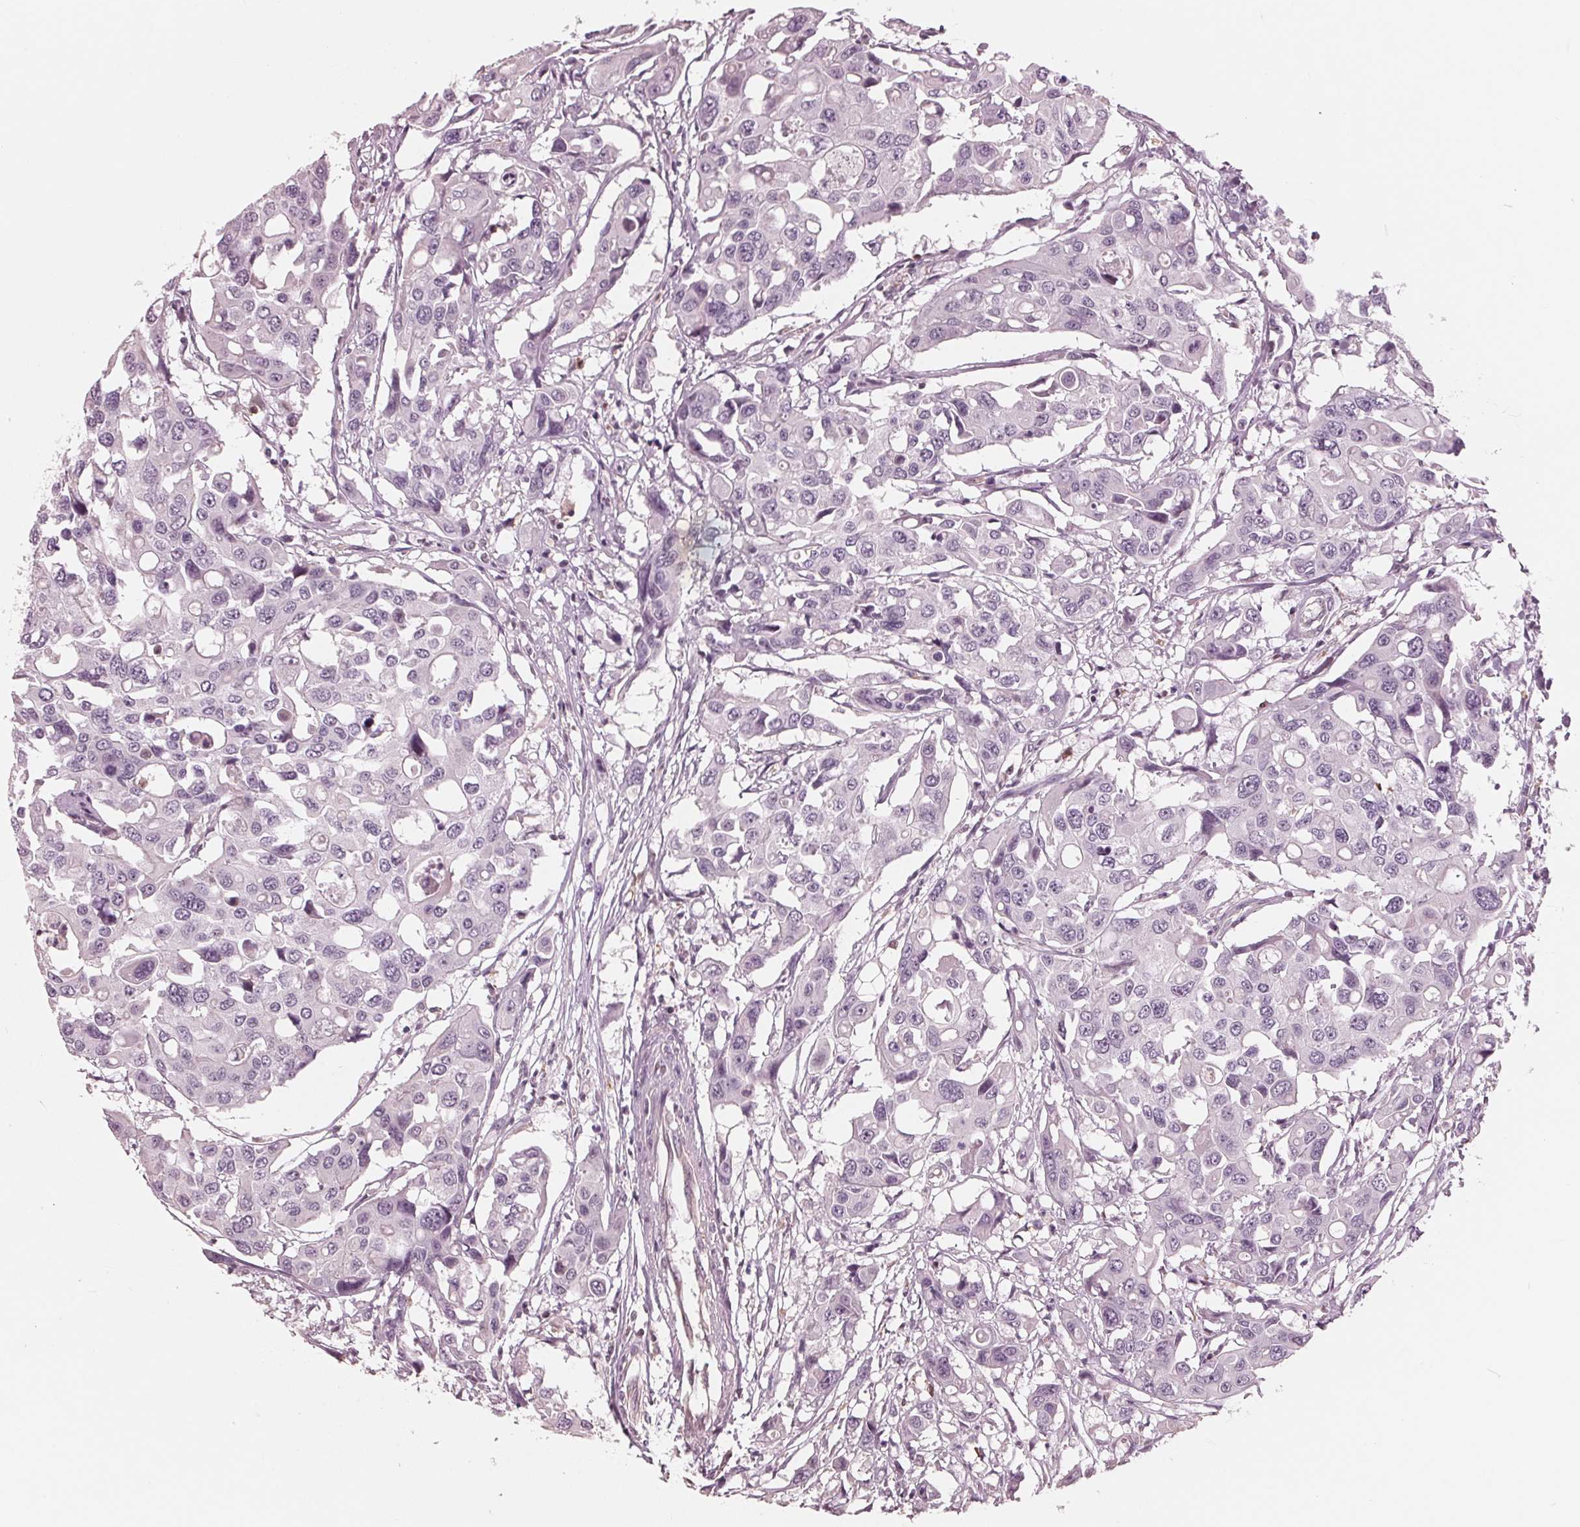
{"staining": {"intensity": "negative", "quantity": "none", "location": "none"}, "tissue": "colorectal cancer", "cell_type": "Tumor cells", "image_type": "cancer", "snomed": [{"axis": "morphology", "description": "Adenocarcinoma, NOS"}, {"axis": "topography", "description": "Colon"}], "caption": "This micrograph is of colorectal cancer (adenocarcinoma) stained with immunohistochemistry (IHC) to label a protein in brown with the nuclei are counter-stained blue. There is no positivity in tumor cells.", "gene": "ING3", "patient": {"sex": "male", "age": 77}}